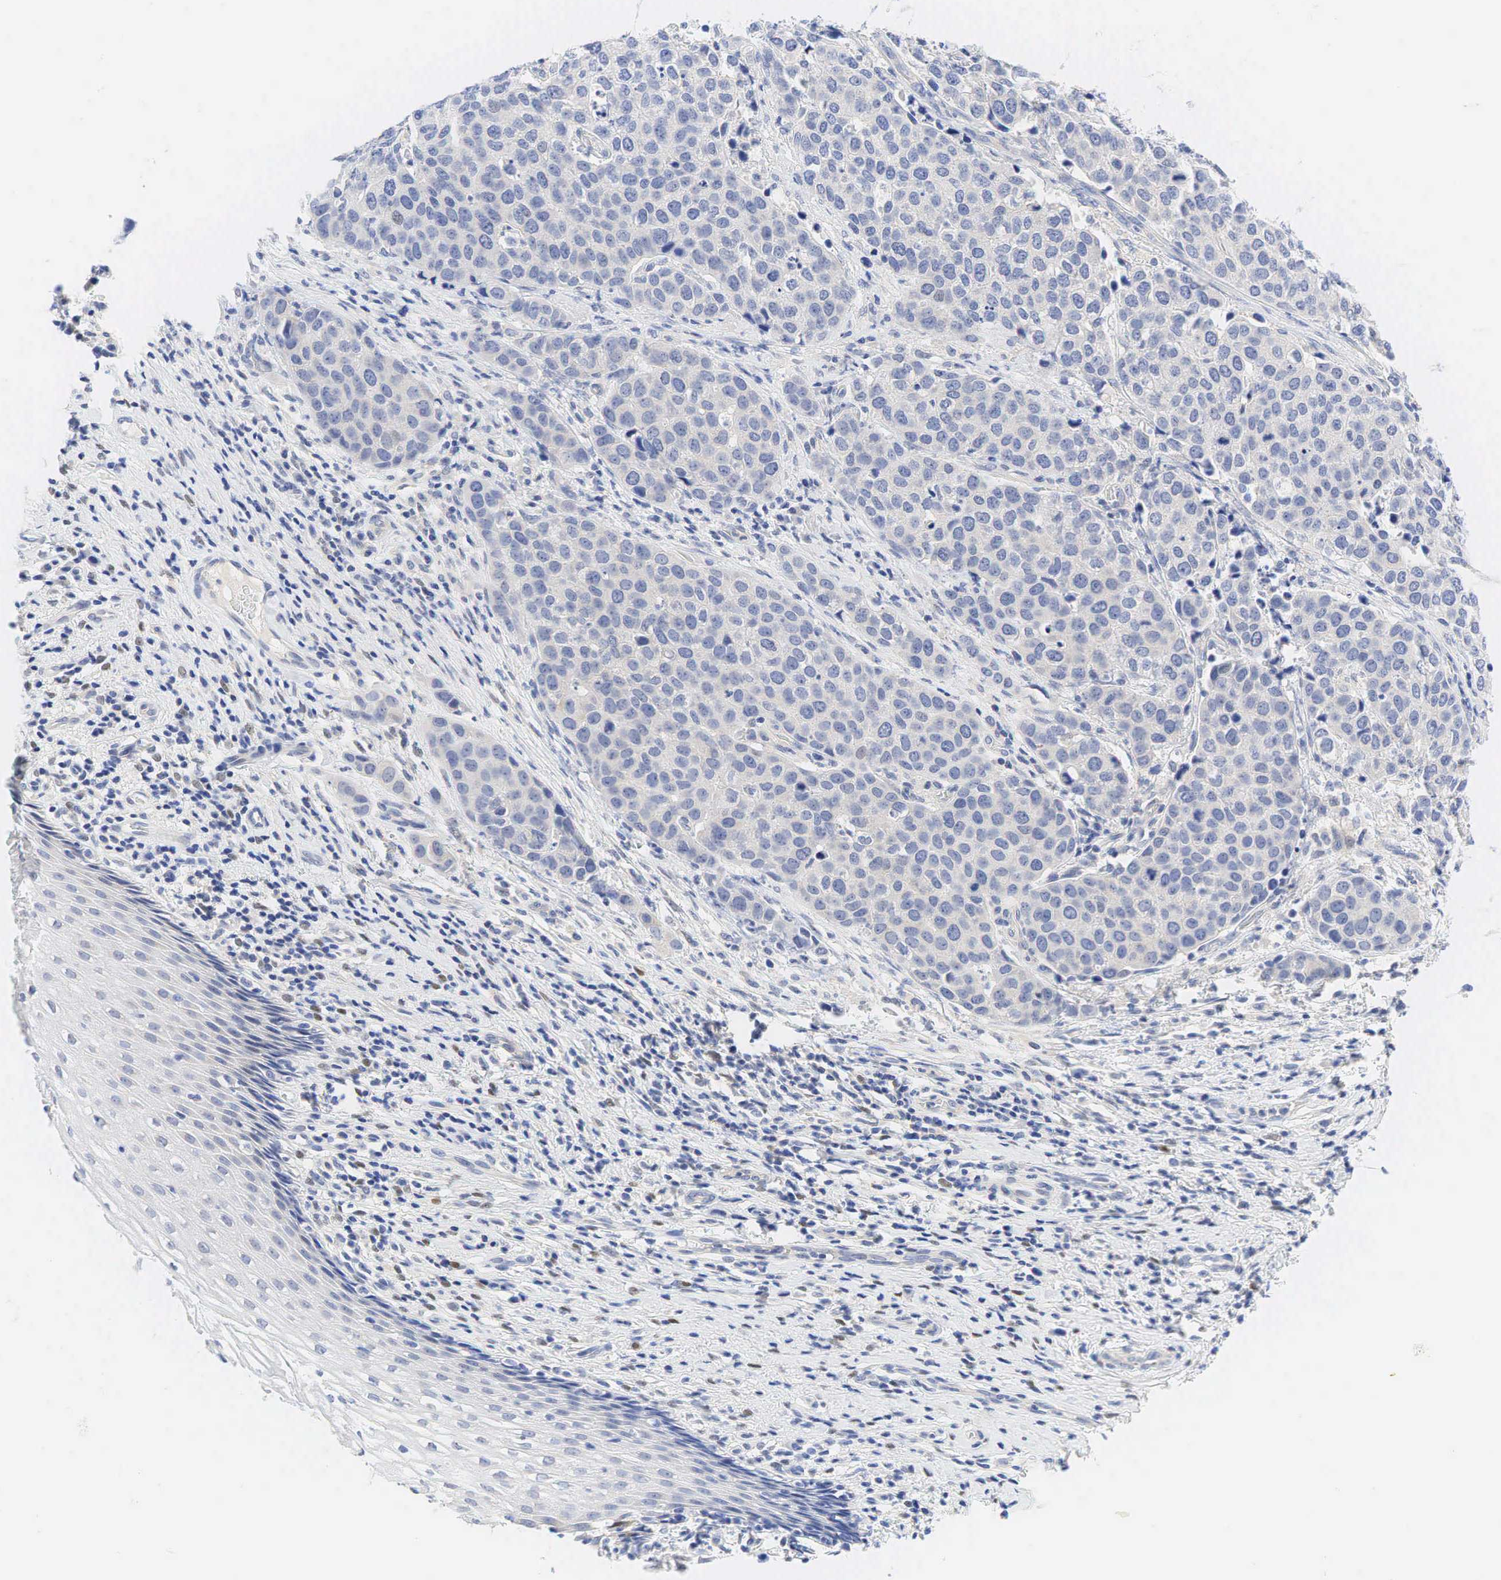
{"staining": {"intensity": "negative", "quantity": "none", "location": "none"}, "tissue": "cervical cancer", "cell_type": "Tumor cells", "image_type": "cancer", "snomed": [{"axis": "morphology", "description": "Squamous cell carcinoma, NOS"}, {"axis": "topography", "description": "Cervix"}], "caption": "Tumor cells show no significant staining in cervical cancer (squamous cell carcinoma). (Immunohistochemistry (ihc), brightfield microscopy, high magnification).", "gene": "AR", "patient": {"sex": "female", "age": 54}}